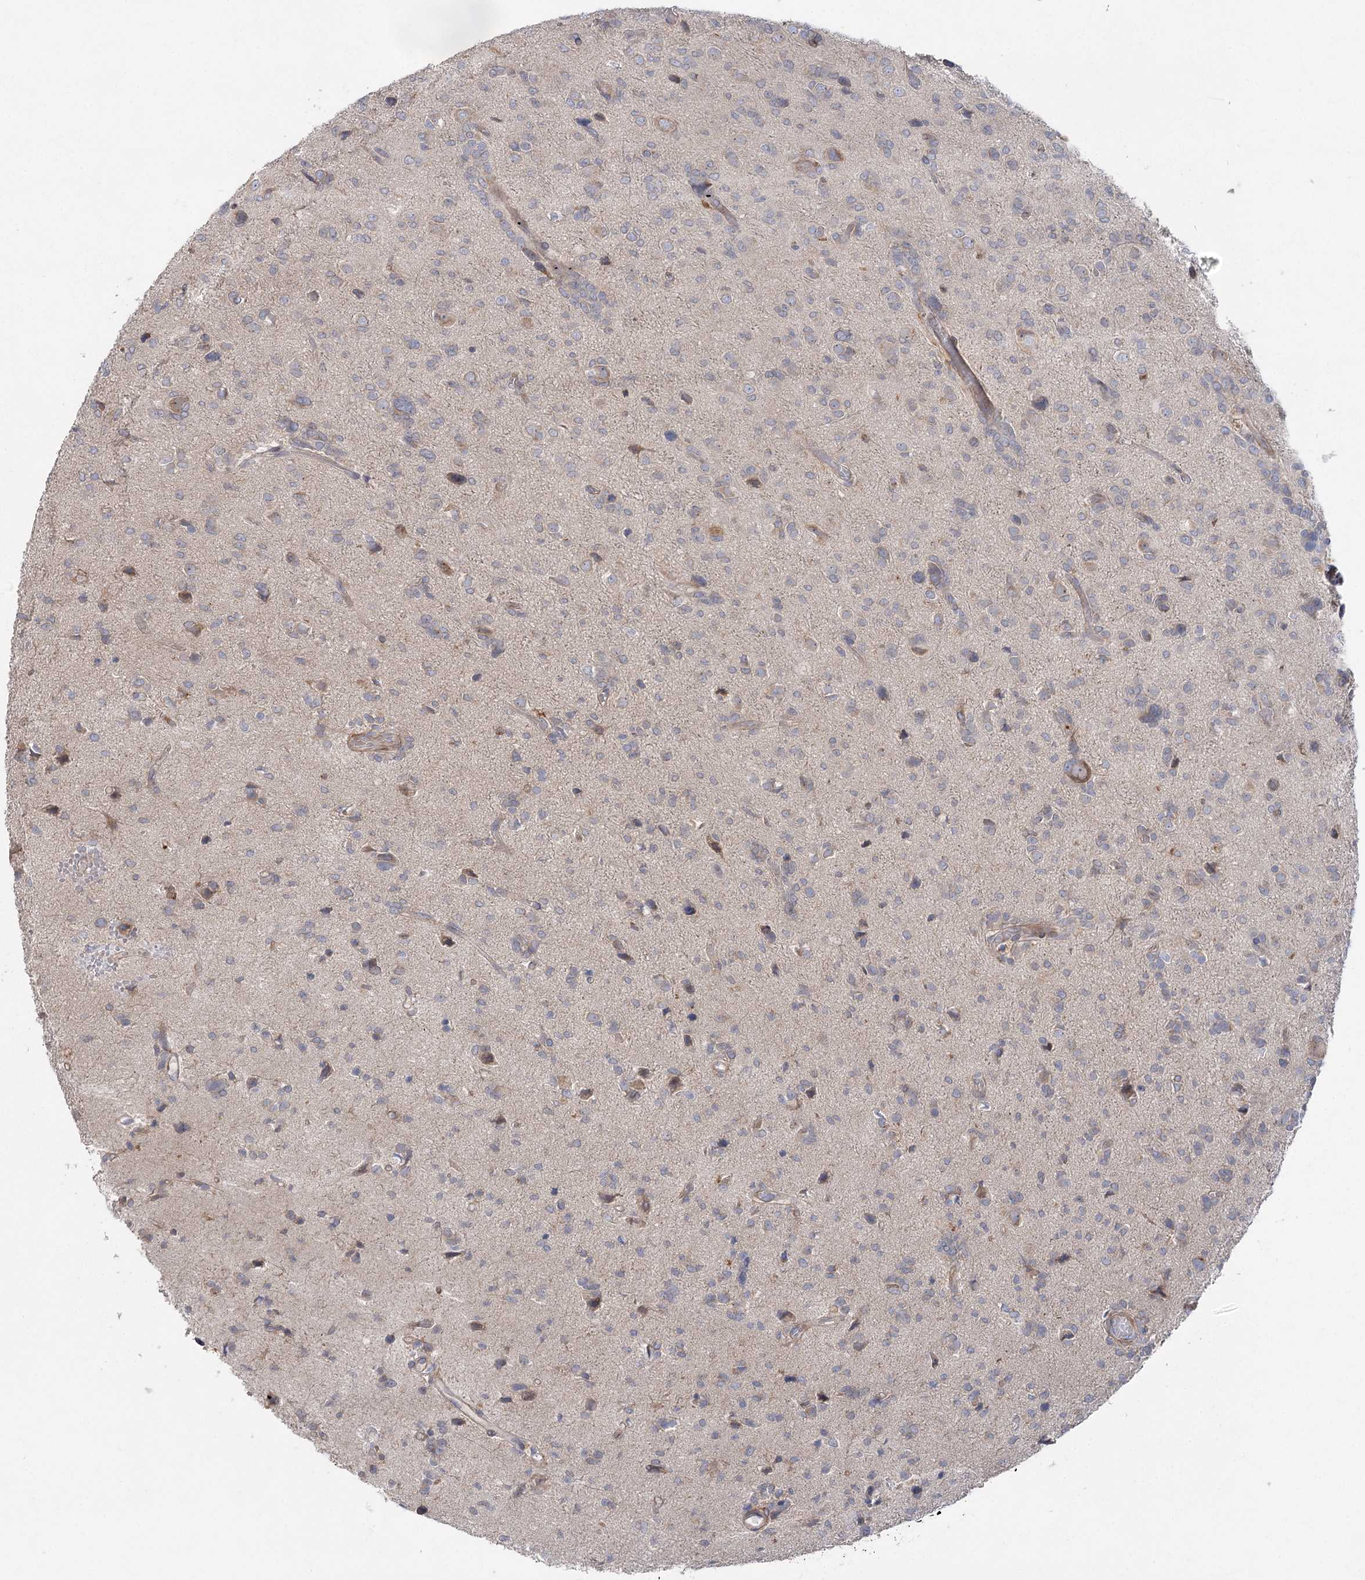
{"staining": {"intensity": "negative", "quantity": "none", "location": "none"}, "tissue": "glioma", "cell_type": "Tumor cells", "image_type": "cancer", "snomed": [{"axis": "morphology", "description": "Glioma, malignant, High grade"}, {"axis": "topography", "description": "Brain"}], "caption": "An IHC photomicrograph of malignant glioma (high-grade) is shown. There is no staining in tumor cells of malignant glioma (high-grade). (Stains: DAB immunohistochemistry with hematoxylin counter stain, Microscopy: brightfield microscopy at high magnification).", "gene": "SH3BP5L", "patient": {"sex": "female", "age": 59}}